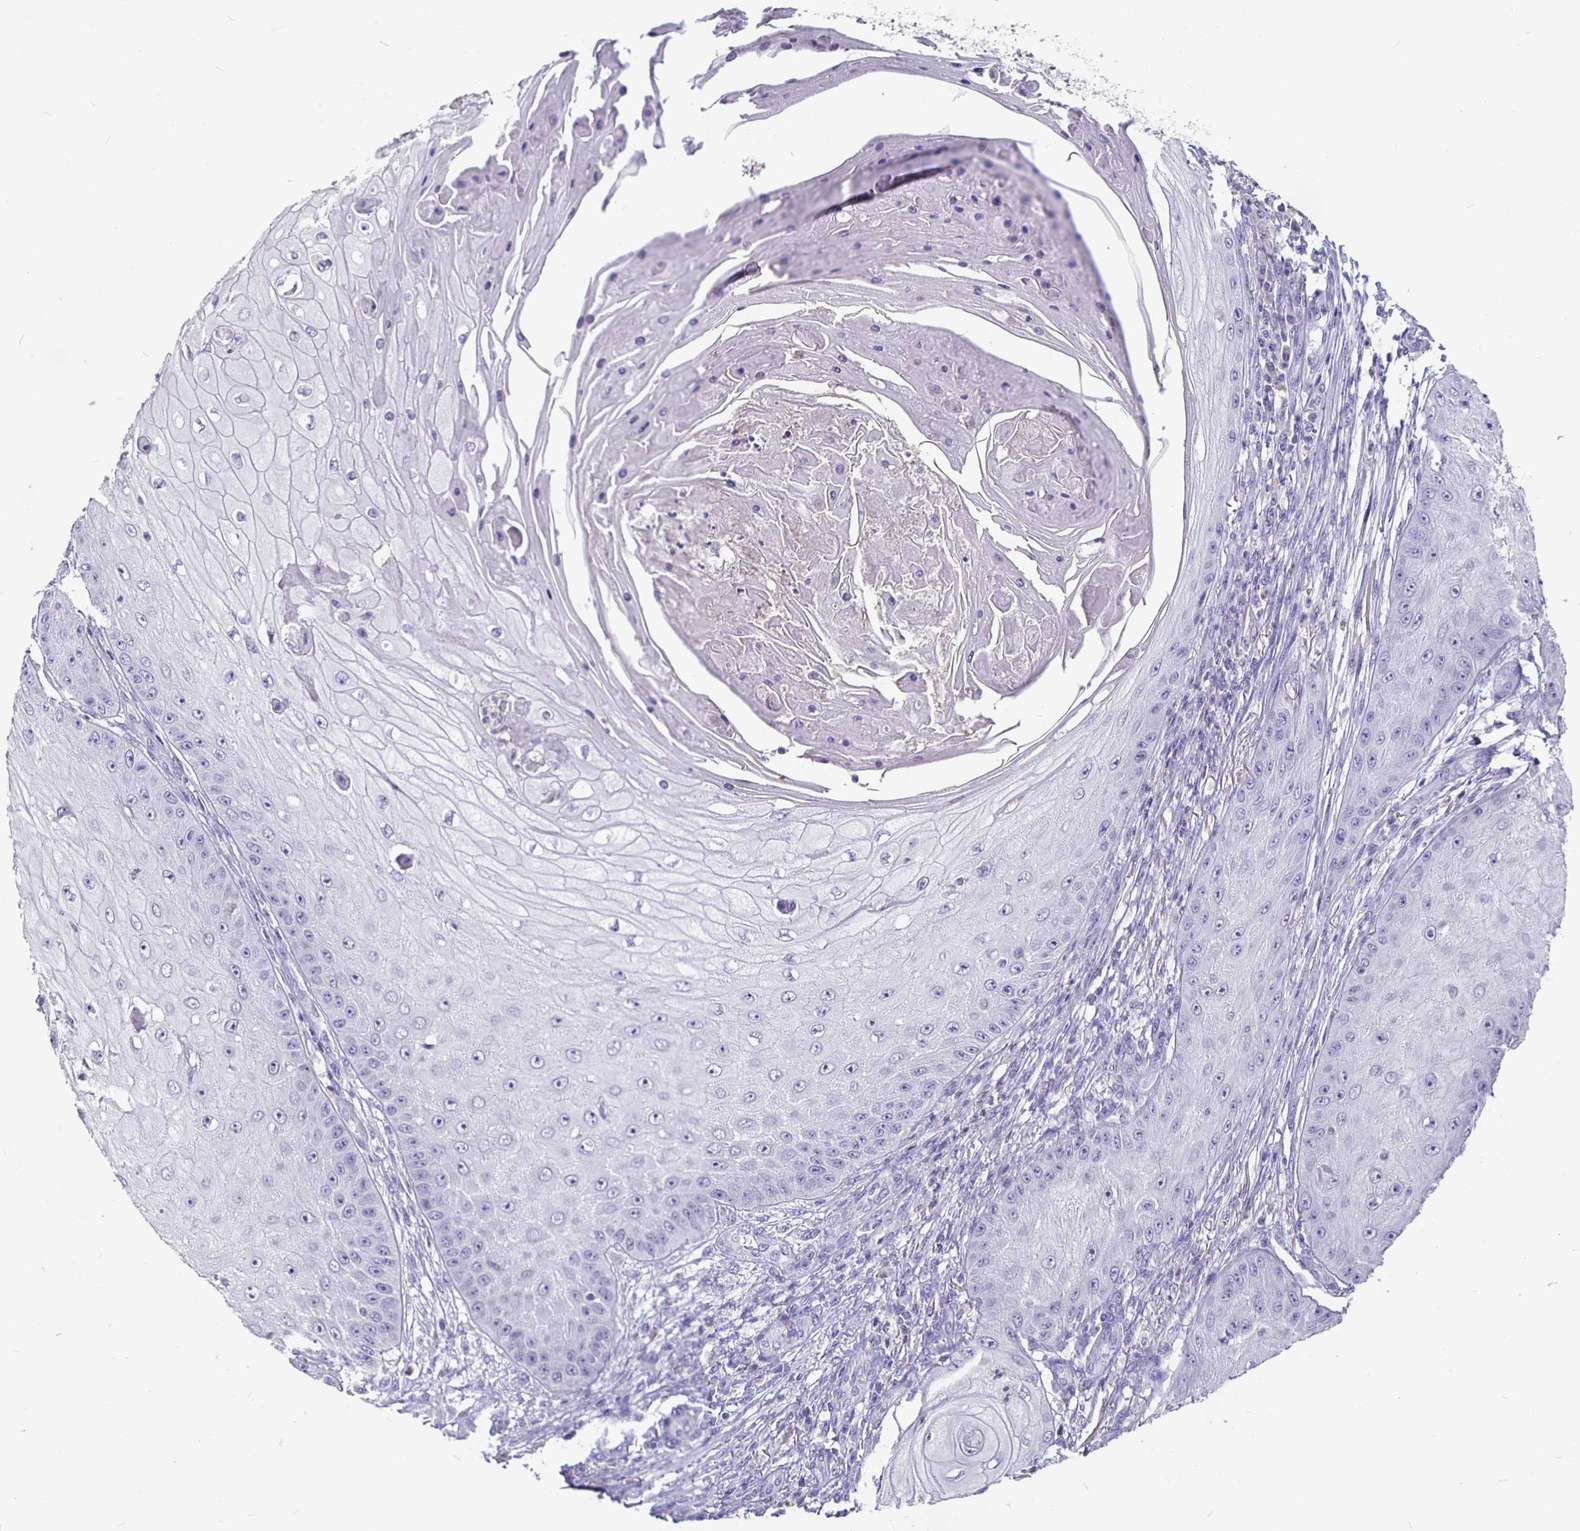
{"staining": {"intensity": "negative", "quantity": "none", "location": "none"}, "tissue": "skin cancer", "cell_type": "Tumor cells", "image_type": "cancer", "snomed": [{"axis": "morphology", "description": "Squamous cell carcinoma, NOS"}, {"axis": "topography", "description": "Skin"}], "caption": "Immunohistochemistry of skin cancer exhibits no expression in tumor cells. The staining was performed using DAB (3,3'-diaminobenzidine) to visualize the protein expression in brown, while the nuclei were stained in blue with hematoxylin (Magnification: 20x).", "gene": "GPX4", "patient": {"sex": "male", "age": 70}}